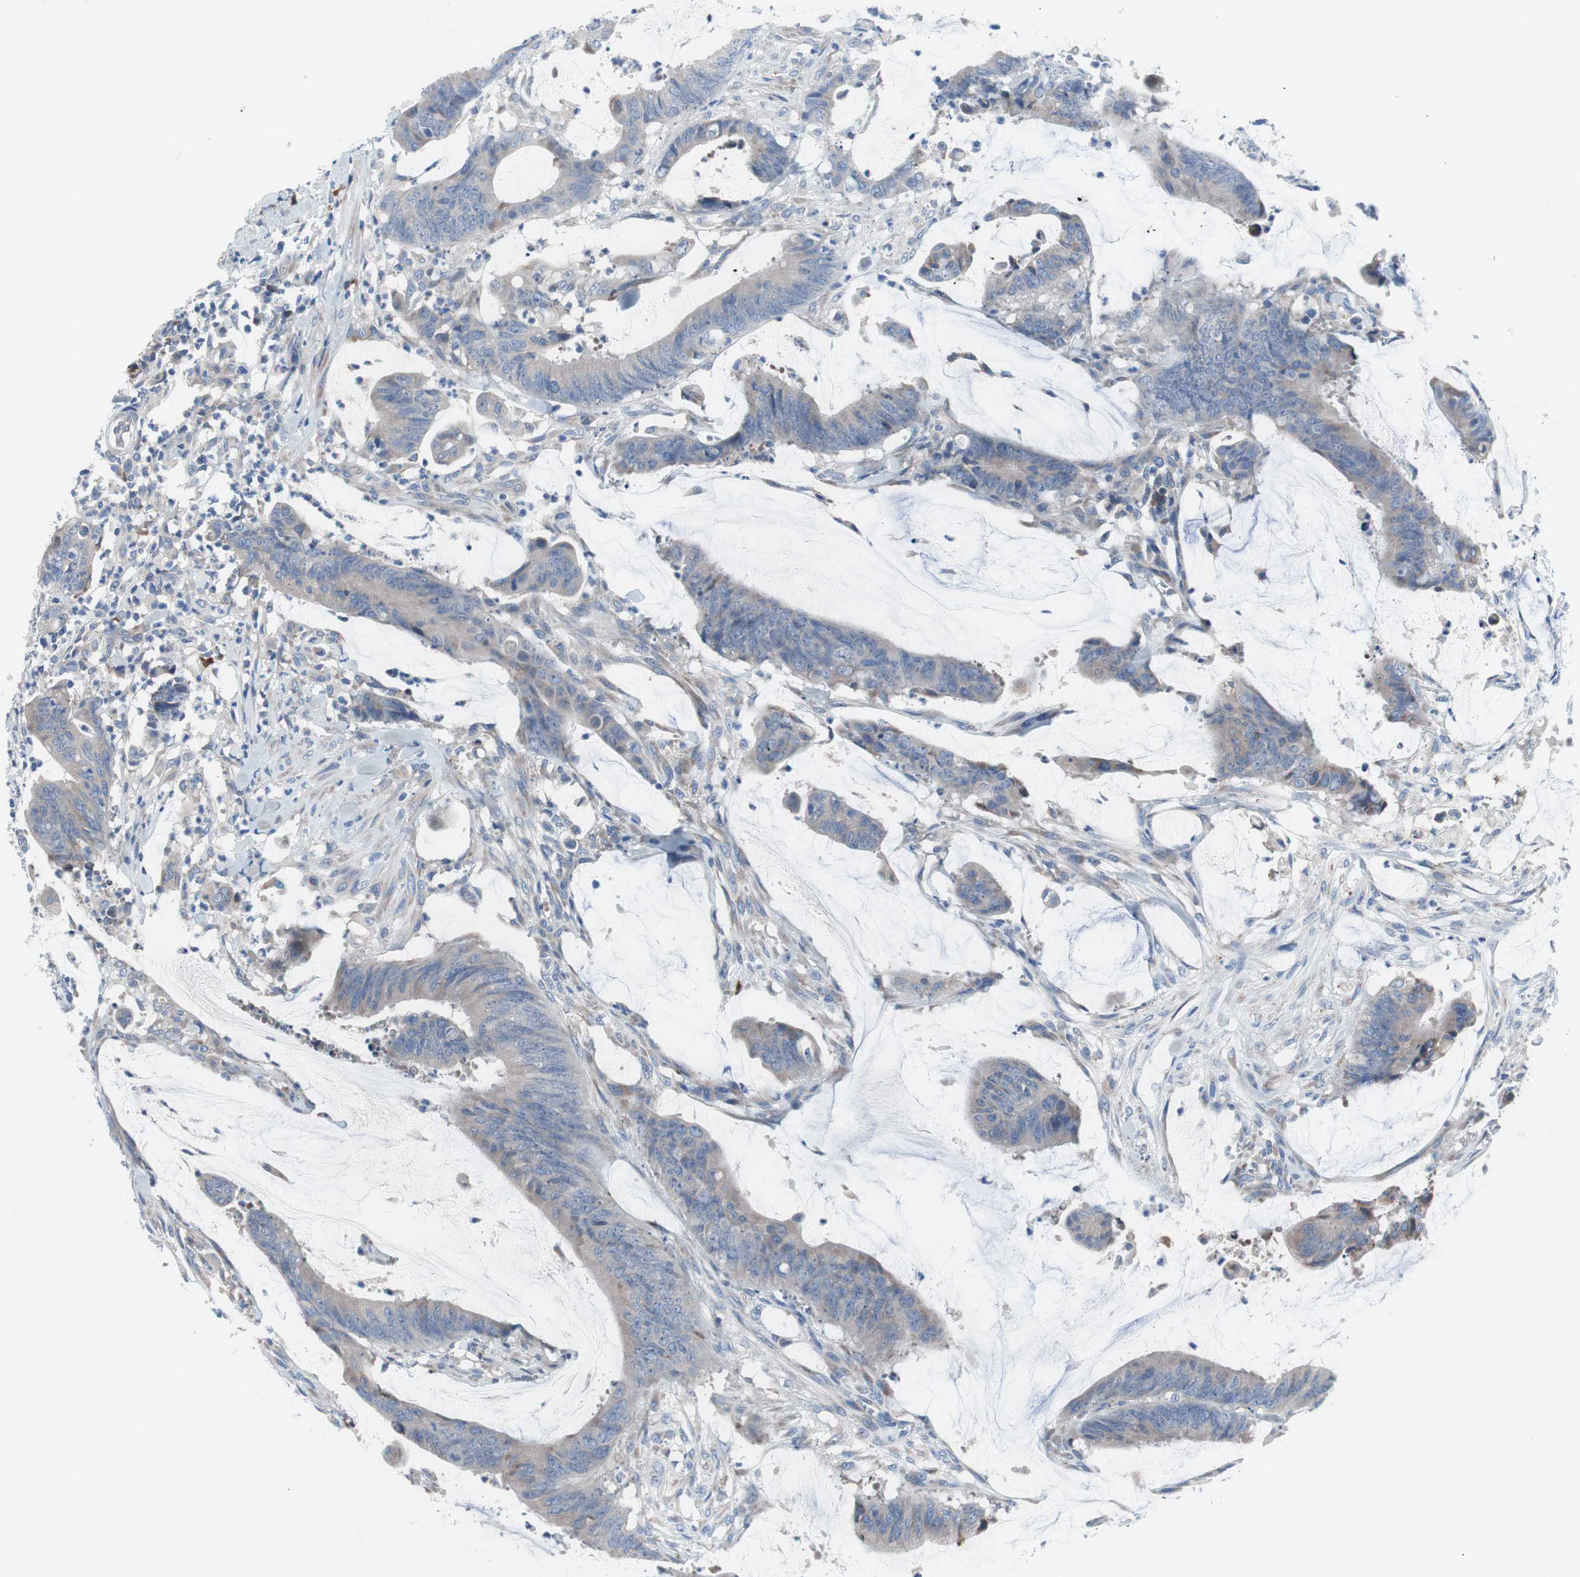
{"staining": {"intensity": "negative", "quantity": "none", "location": "none"}, "tissue": "colorectal cancer", "cell_type": "Tumor cells", "image_type": "cancer", "snomed": [{"axis": "morphology", "description": "Adenocarcinoma, NOS"}, {"axis": "topography", "description": "Rectum"}], "caption": "A high-resolution histopathology image shows immunohistochemistry (IHC) staining of colorectal cancer (adenocarcinoma), which displays no significant positivity in tumor cells.", "gene": "KANSL1", "patient": {"sex": "female", "age": 66}}